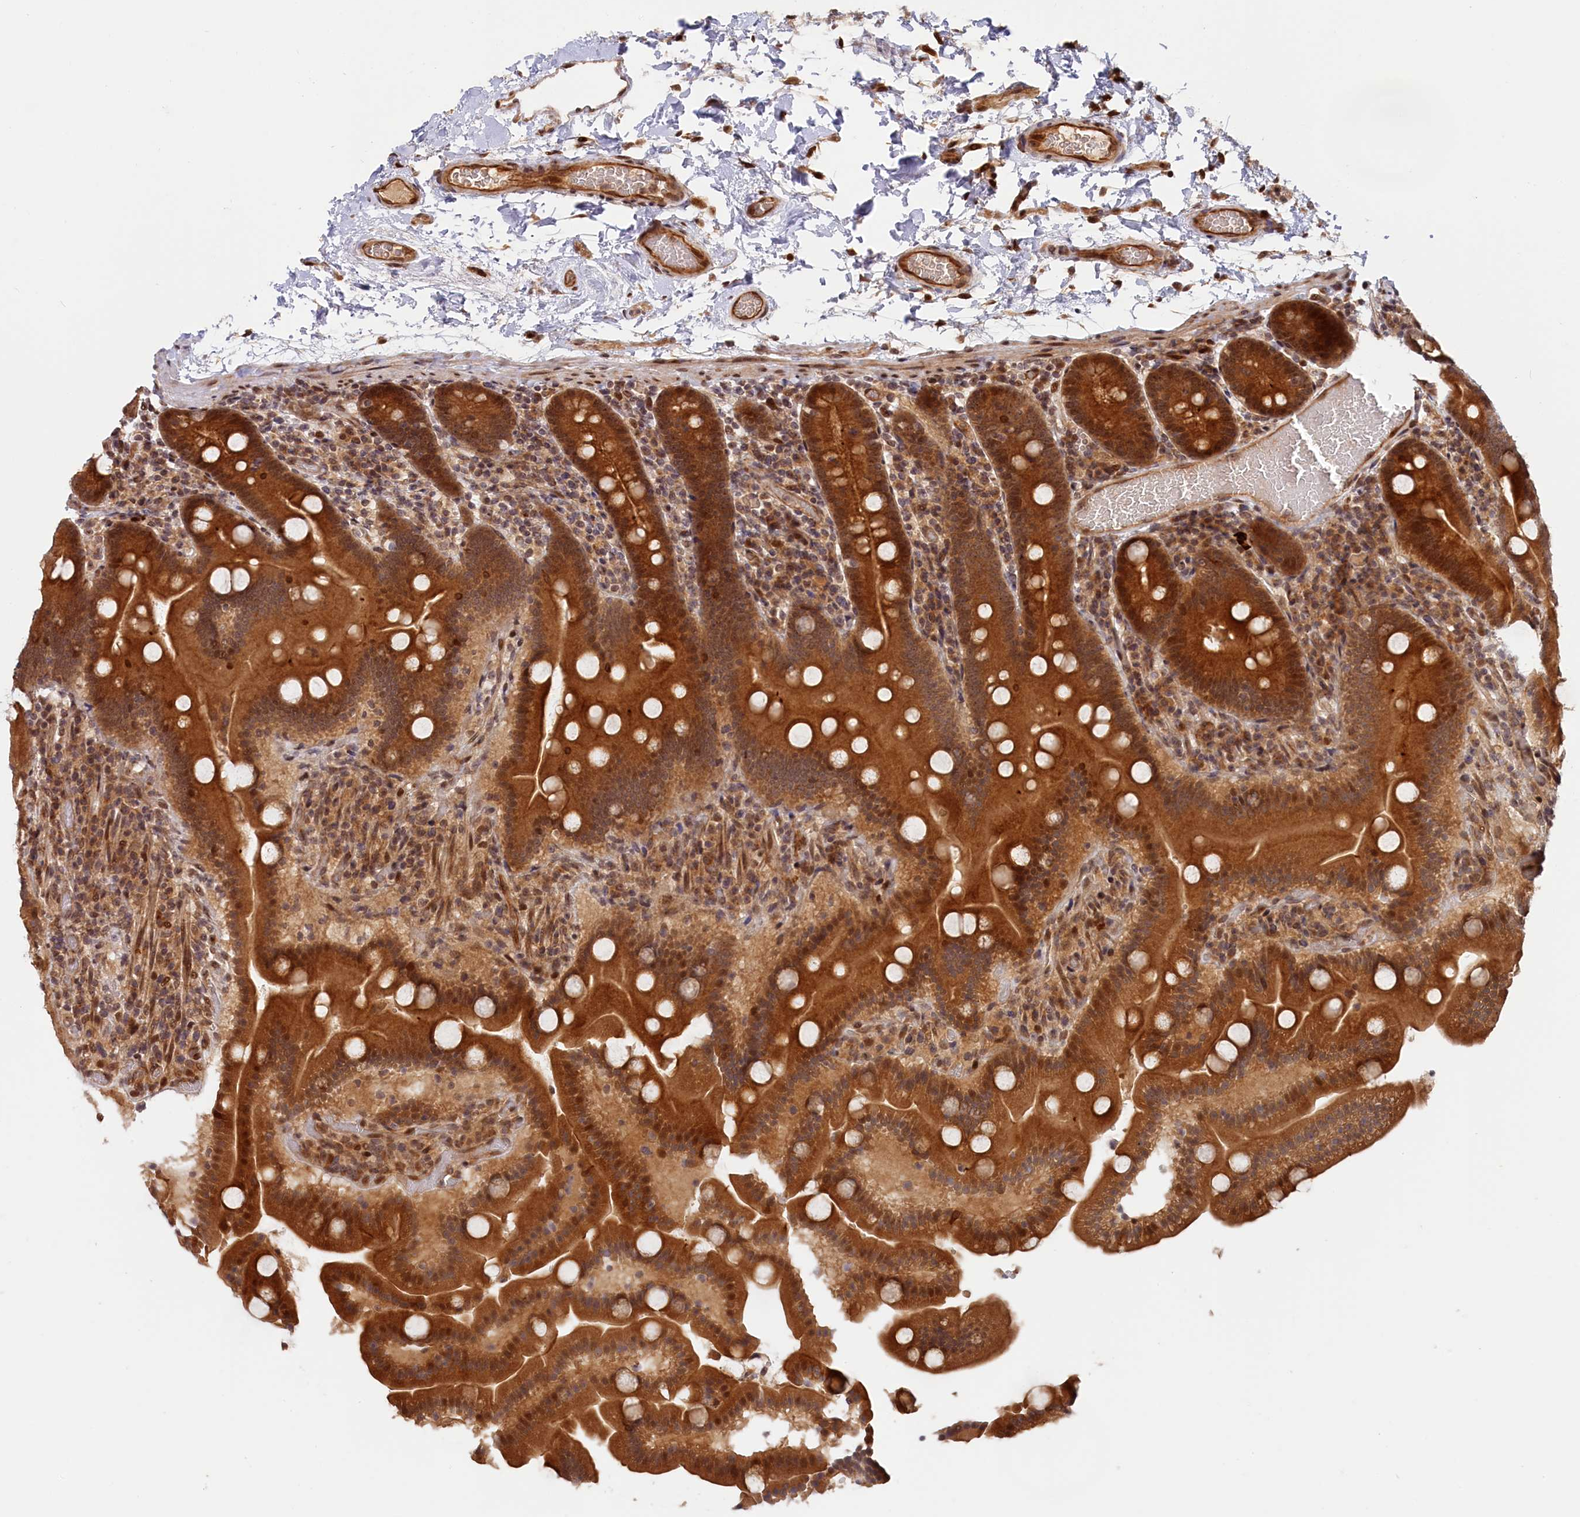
{"staining": {"intensity": "strong", "quantity": ">75%", "location": "cytoplasmic/membranous,nuclear"}, "tissue": "oral mucosa", "cell_type": "Squamous epithelial cells", "image_type": "normal", "snomed": [{"axis": "morphology", "description": "Normal tissue, NOS"}, {"axis": "topography", "description": "Oral tissue"}, {"axis": "topography", "description": "Tounge, NOS"}], "caption": "Immunohistochemical staining of unremarkable human oral mucosa shows high levels of strong cytoplasmic/membranous,nuclear staining in about >75% of squamous epithelial cells. Using DAB (brown) and hematoxylin (blue) stains, captured at high magnification using brightfield microscopy.", "gene": "ANKRD24", "patient": {"sex": "male", "age": 47}}